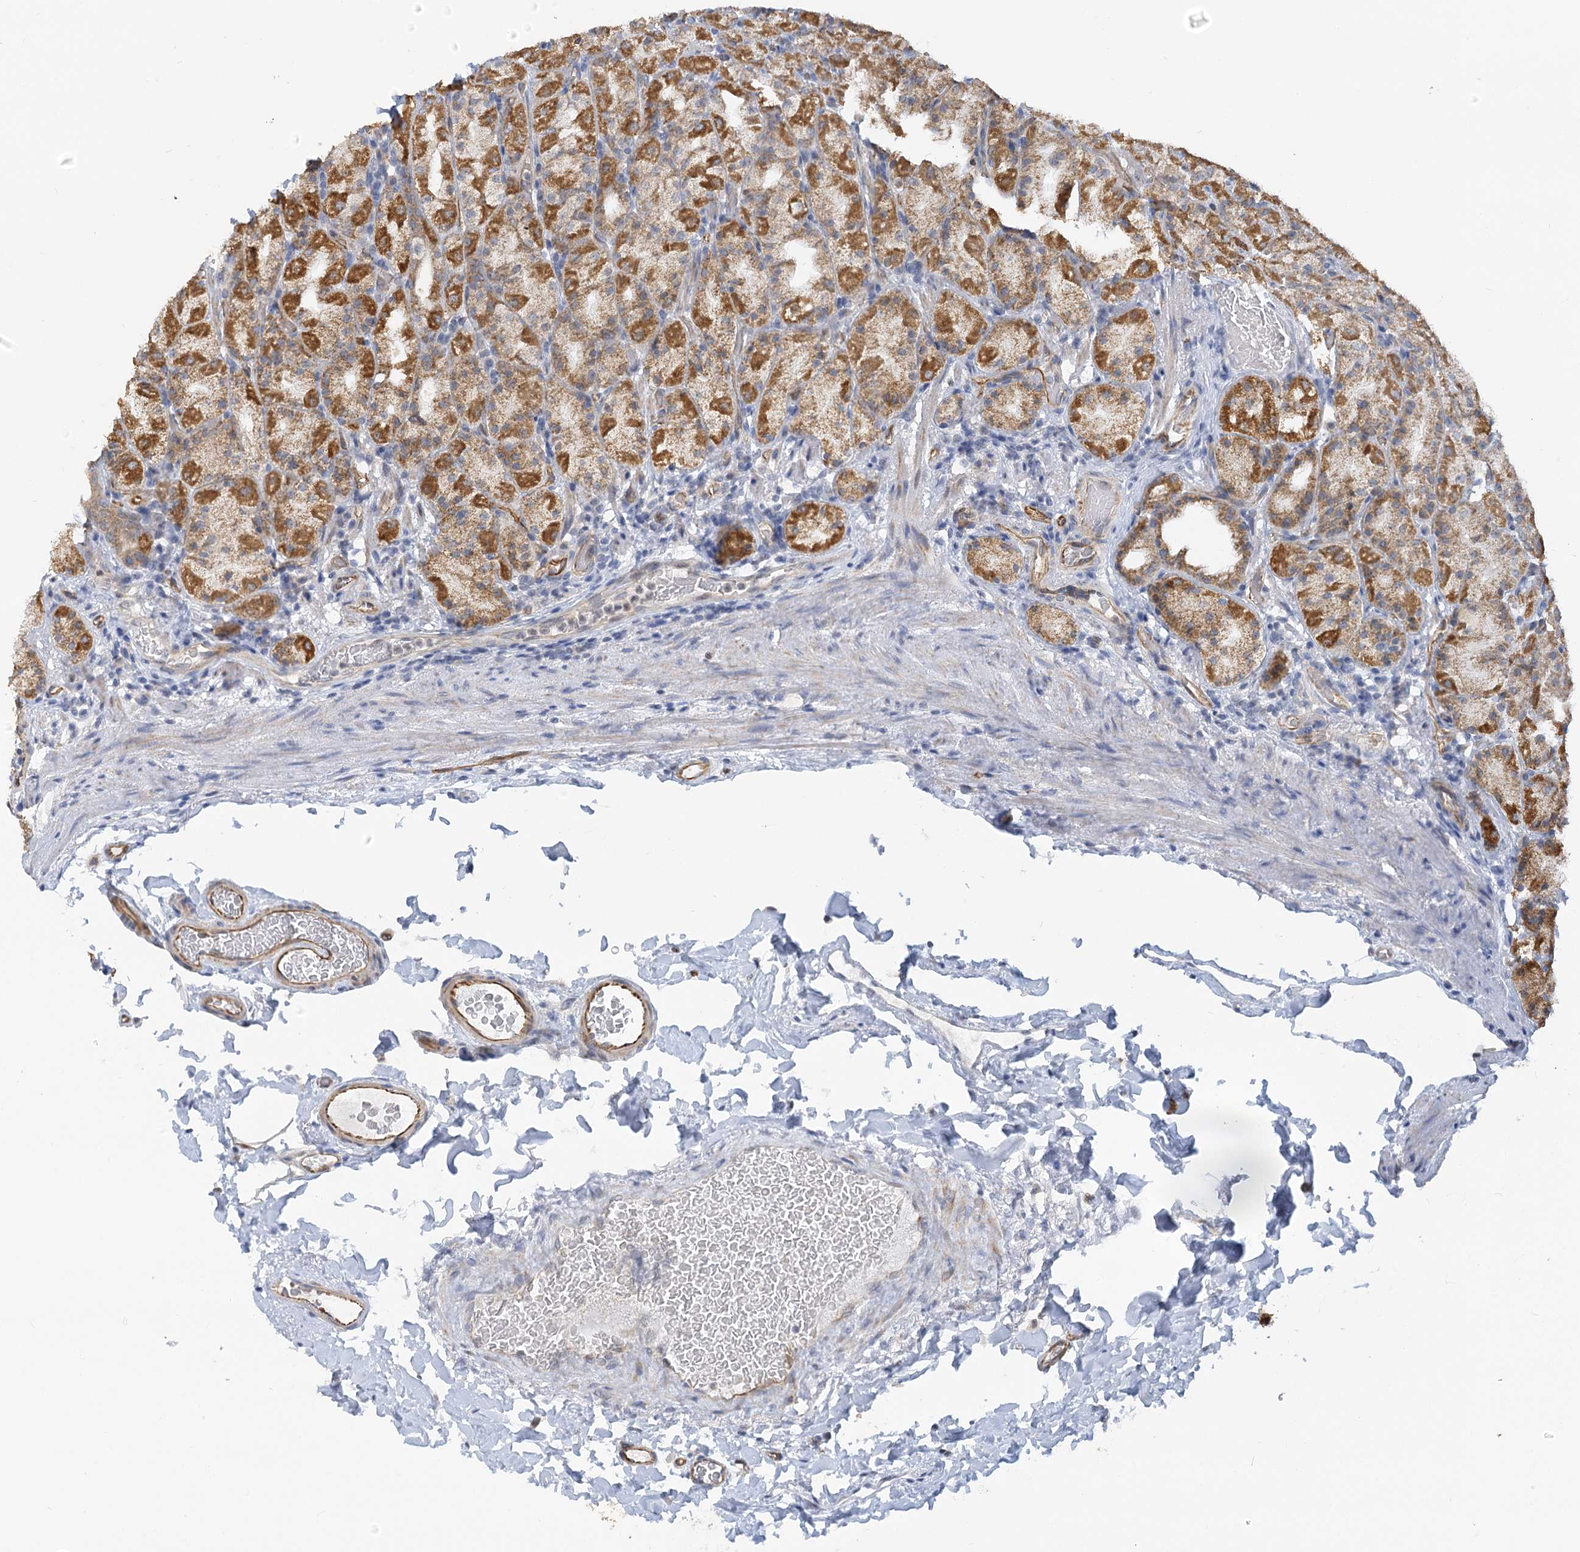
{"staining": {"intensity": "moderate", "quantity": ">75%", "location": "cytoplasmic/membranous"}, "tissue": "stomach", "cell_type": "Glandular cells", "image_type": "normal", "snomed": [{"axis": "morphology", "description": "Normal tissue, NOS"}, {"axis": "topography", "description": "Stomach, upper"}], "caption": "A photomicrograph of stomach stained for a protein demonstrates moderate cytoplasmic/membranous brown staining in glandular cells. (IHC, brightfield microscopy, high magnification).", "gene": "NELL2", "patient": {"sex": "male", "age": 68}}